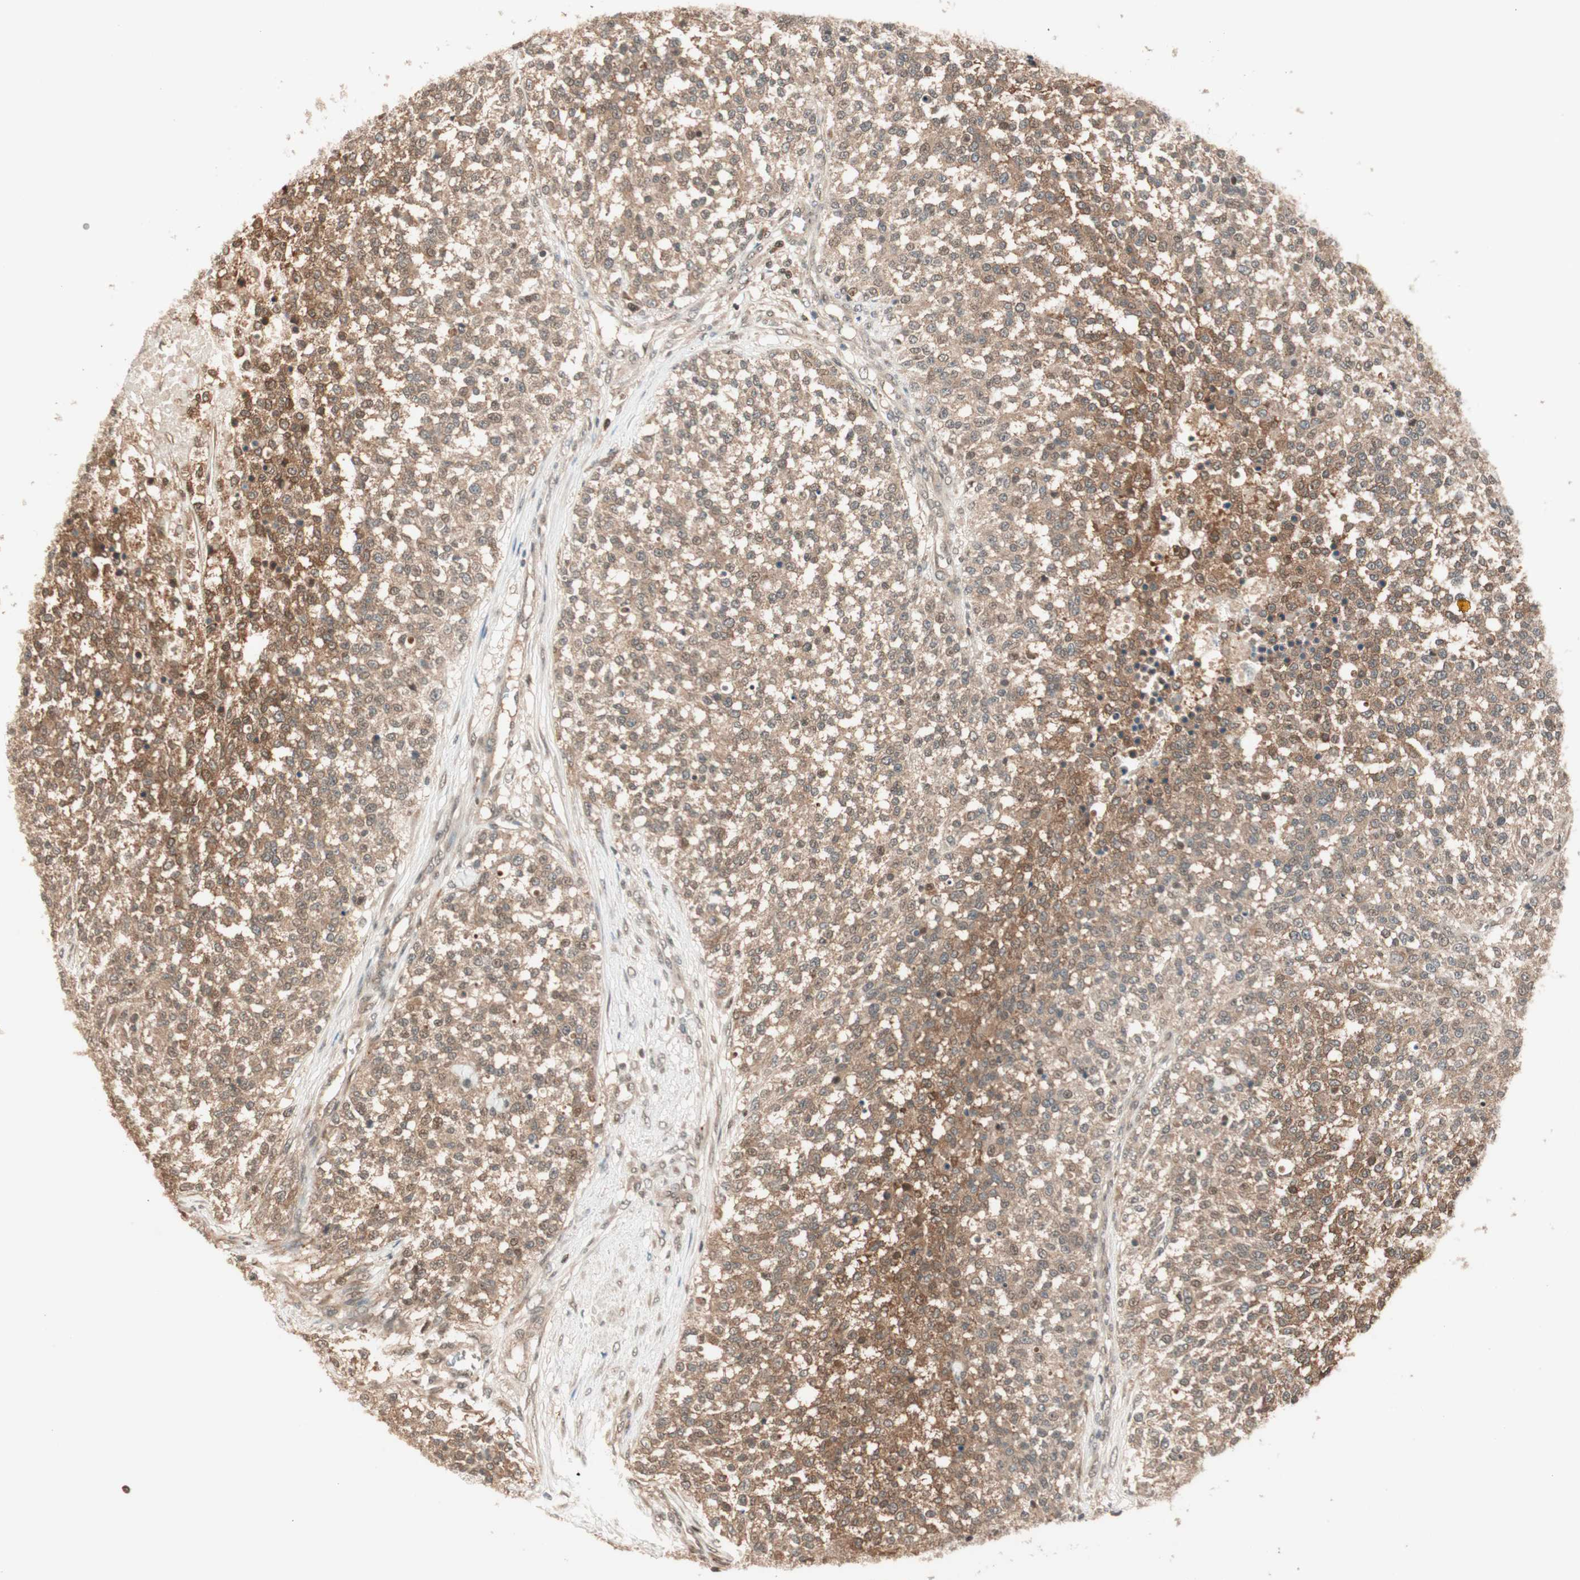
{"staining": {"intensity": "strong", "quantity": ">75%", "location": "cytoplasmic/membranous"}, "tissue": "testis cancer", "cell_type": "Tumor cells", "image_type": "cancer", "snomed": [{"axis": "morphology", "description": "Seminoma, NOS"}, {"axis": "topography", "description": "Testis"}], "caption": "Protein staining by immunohistochemistry demonstrates strong cytoplasmic/membranous positivity in about >75% of tumor cells in testis seminoma.", "gene": "ZNF443", "patient": {"sex": "male", "age": 59}}